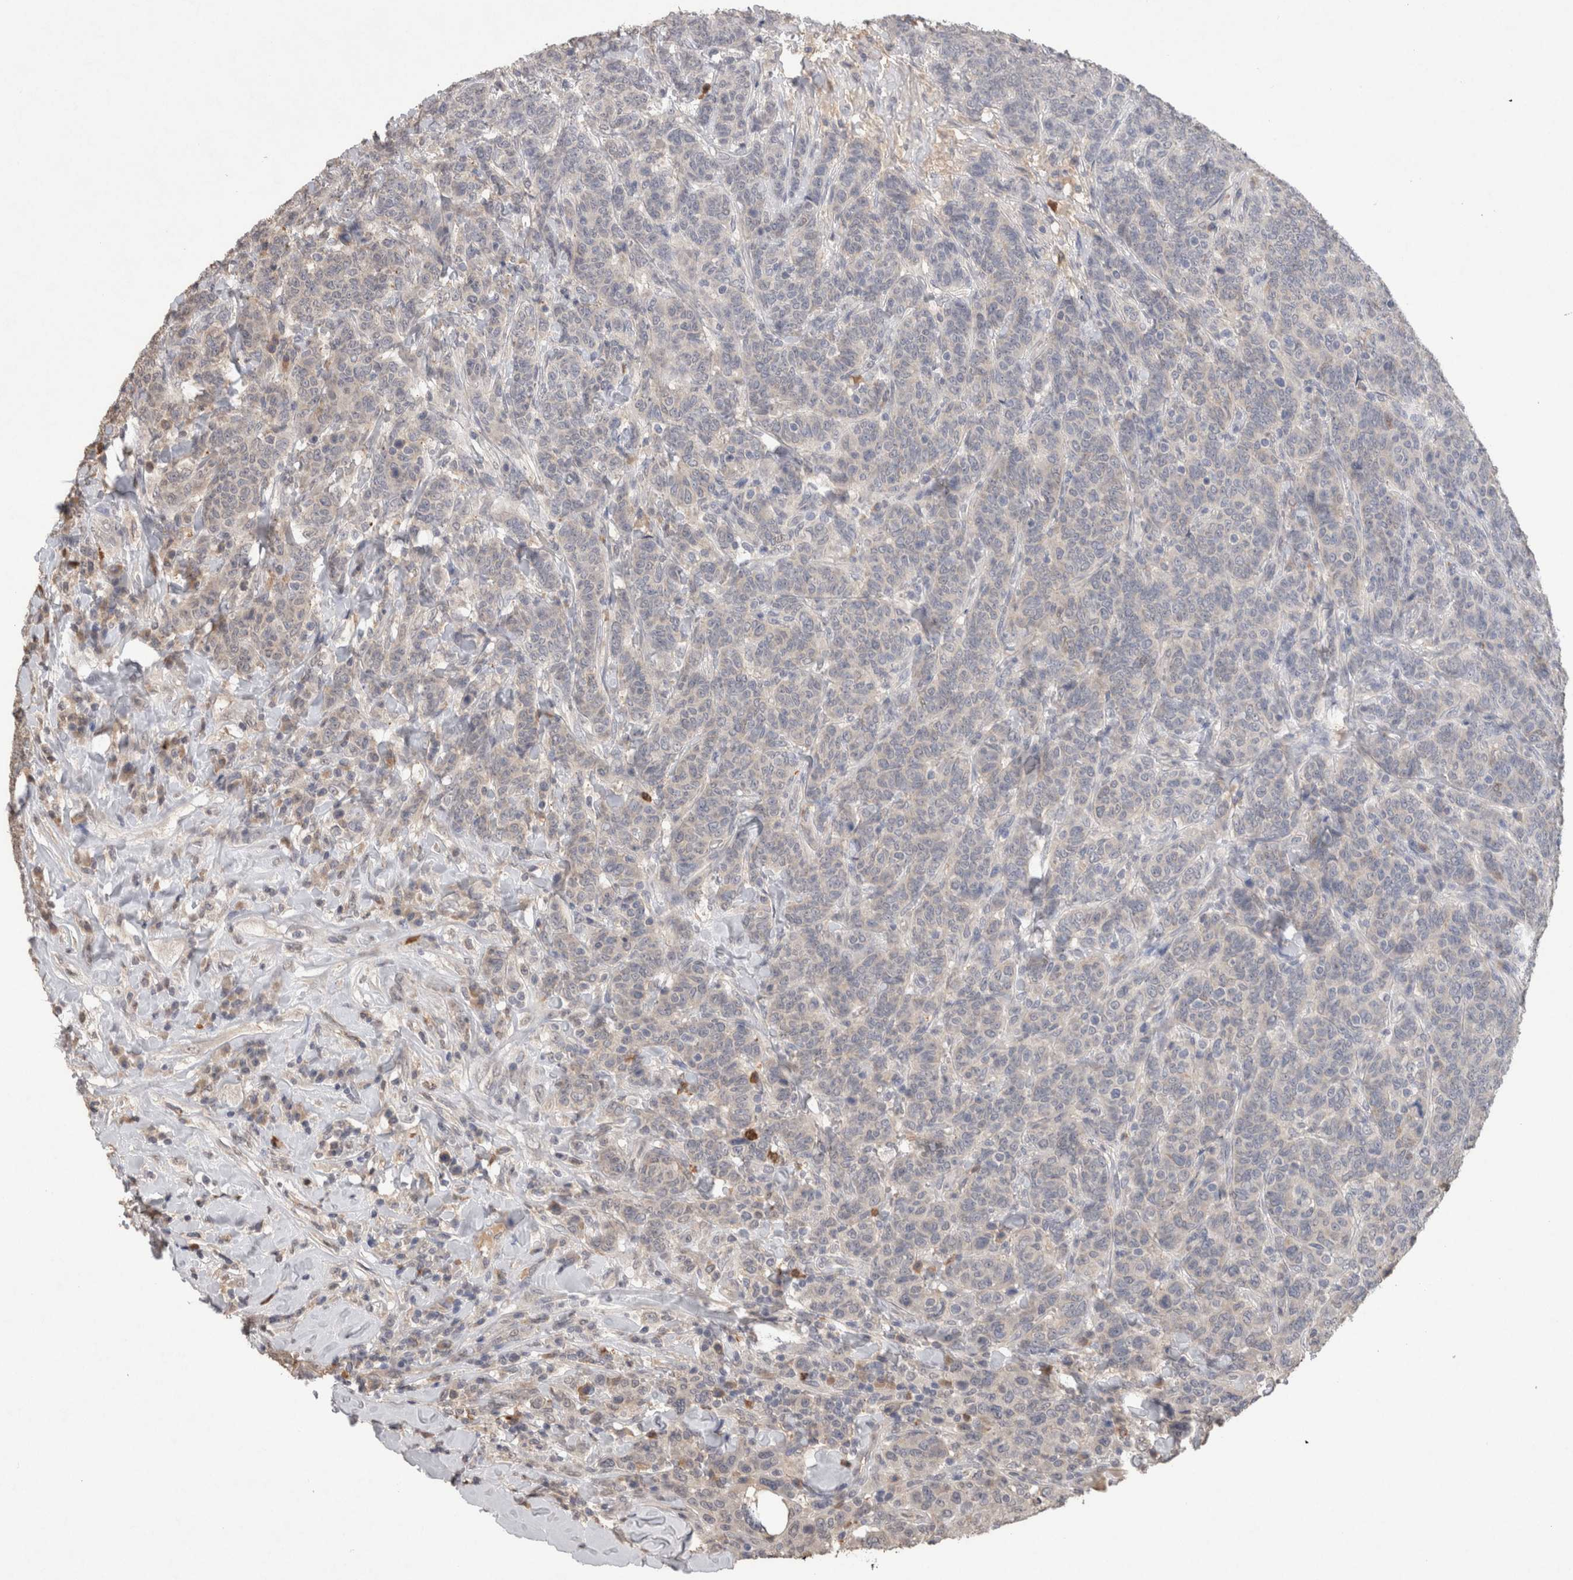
{"staining": {"intensity": "negative", "quantity": "none", "location": "none"}, "tissue": "breast cancer", "cell_type": "Tumor cells", "image_type": "cancer", "snomed": [{"axis": "morphology", "description": "Duct carcinoma"}, {"axis": "topography", "description": "Breast"}], "caption": "Immunohistochemical staining of breast invasive ductal carcinoma reveals no significant positivity in tumor cells.", "gene": "FABP7", "patient": {"sex": "female", "age": 37}}